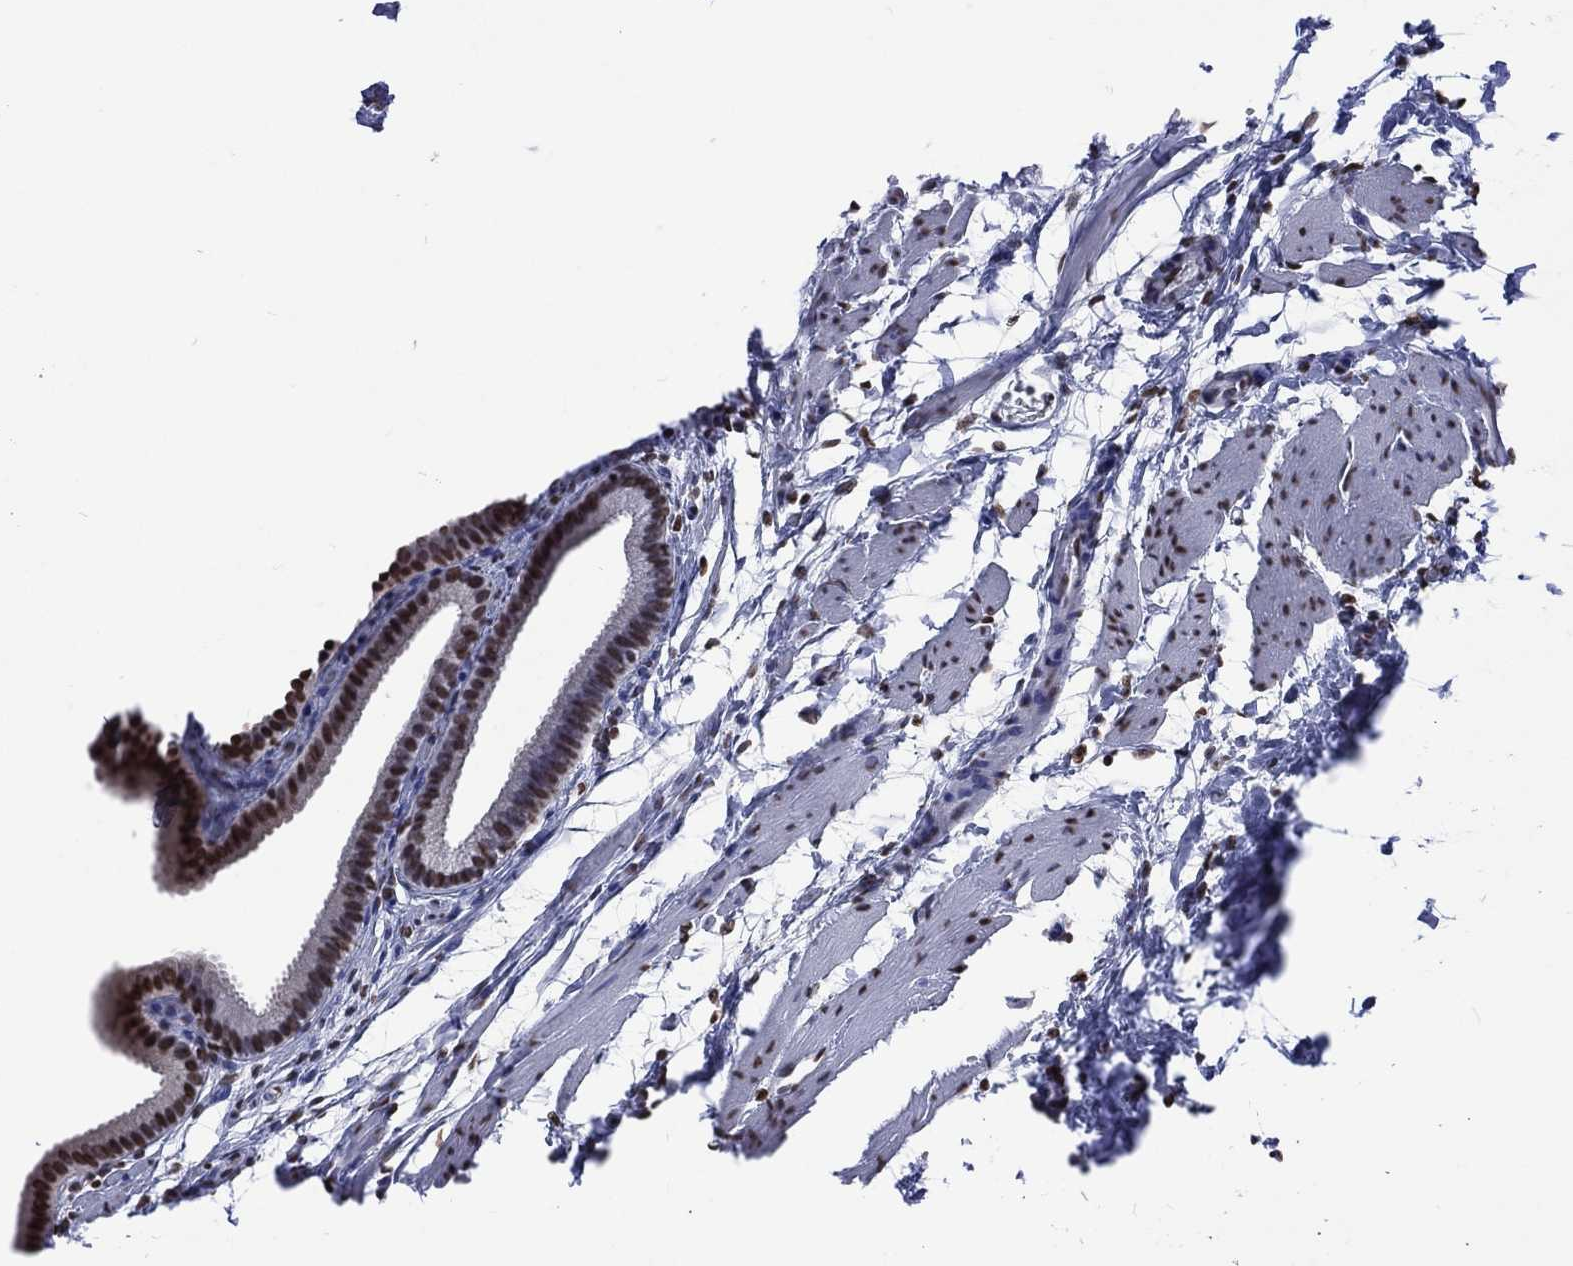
{"staining": {"intensity": "moderate", "quantity": ">75%", "location": "nuclear"}, "tissue": "gallbladder", "cell_type": "Glandular cells", "image_type": "normal", "snomed": [{"axis": "morphology", "description": "Normal tissue, NOS"}, {"axis": "topography", "description": "Gallbladder"}, {"axis": "topography", "description": "Peripheral nerve tissue"}], "caption": "Immunohistochemical staining of normal human gallbladder reveals moderate nuclear protein expression in approximately >75% of glandular cells. Ihc stains the protein in brown and the nuclei are stained blue.", "gene": "RETREG2", "patient": {"sex": "female", "age": 45}}